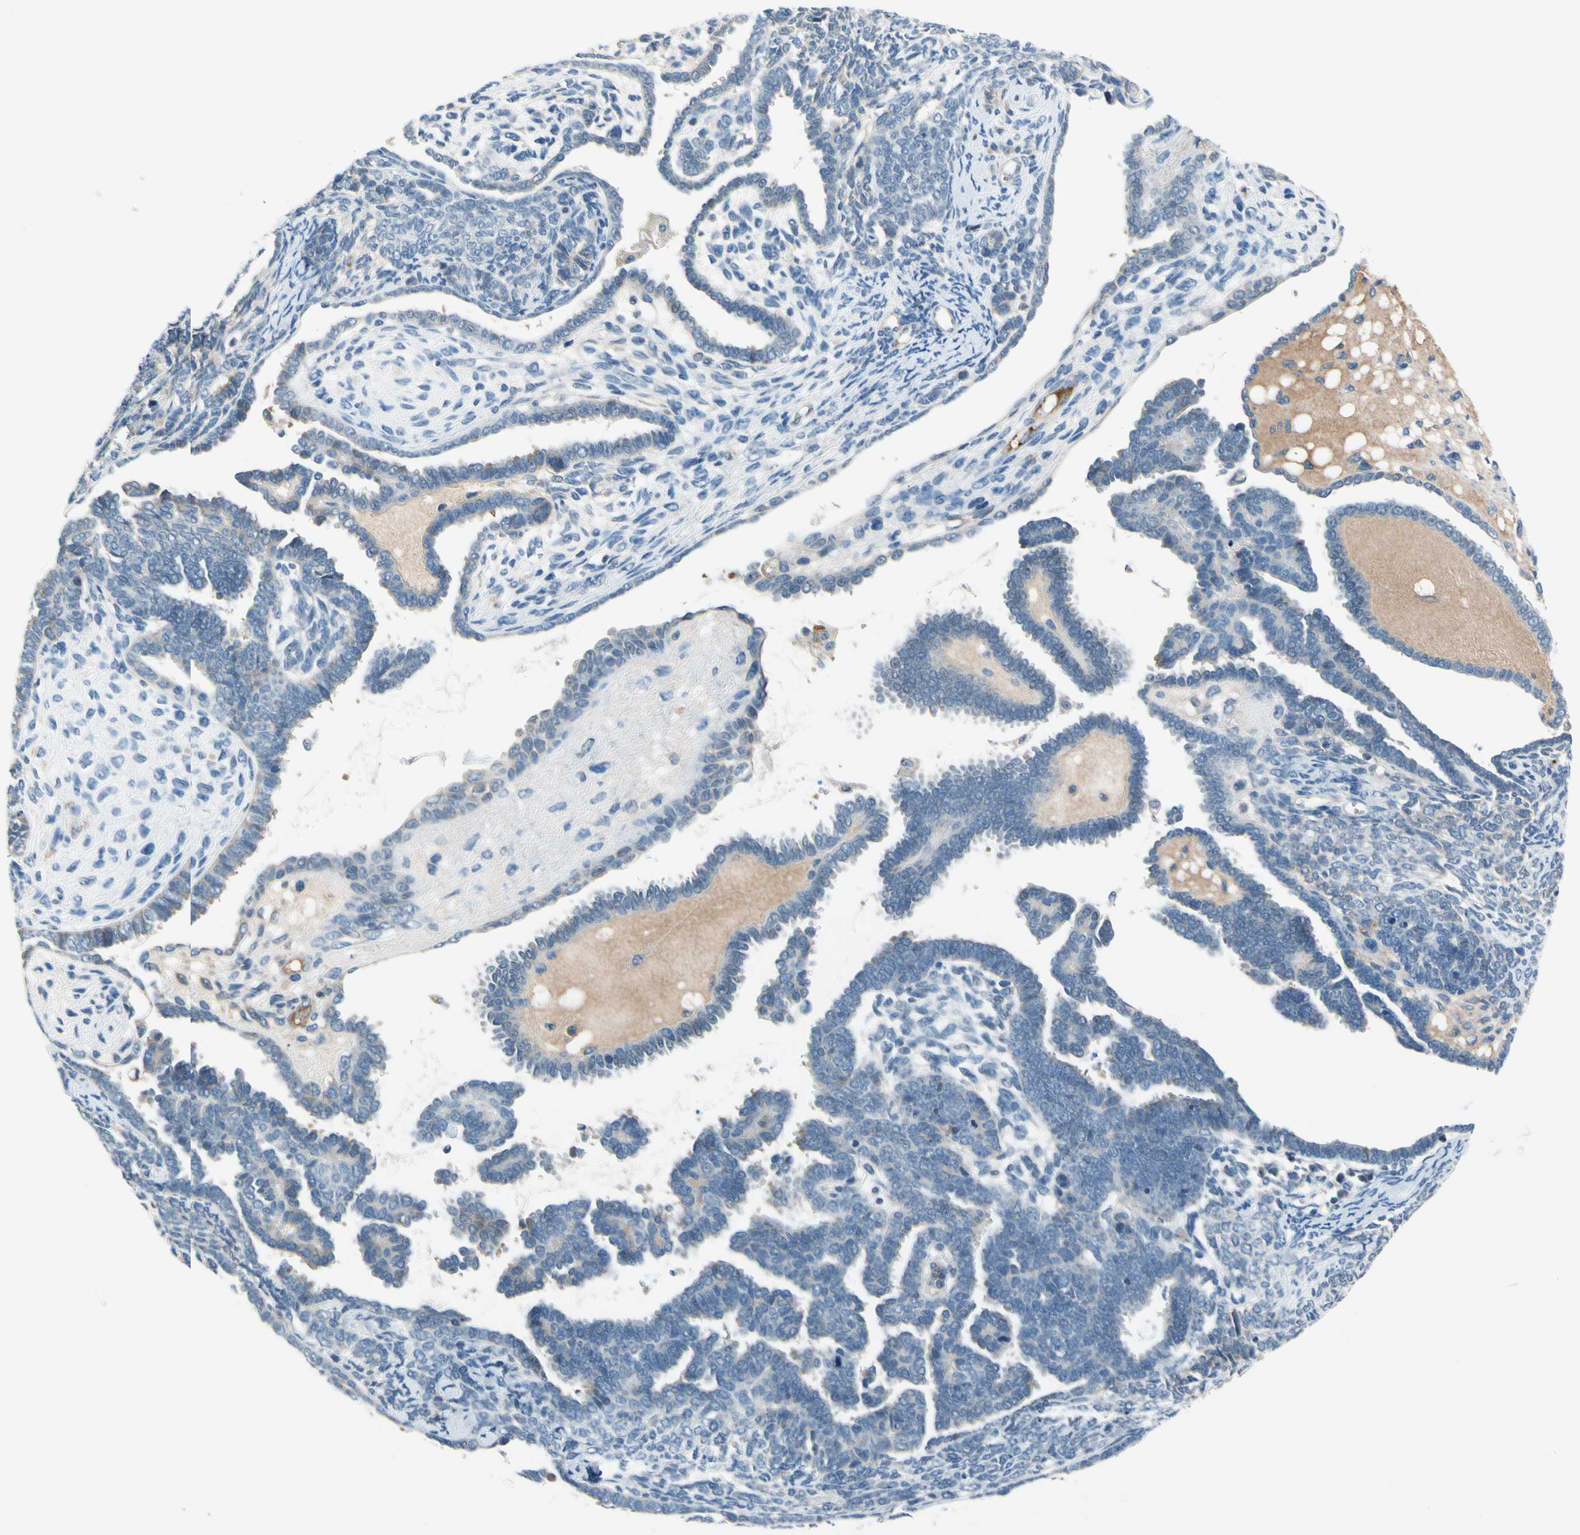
{"staining": {"intensity": "negative", "quantity": "none", "location": "none"}, "tissue": "endometrial cancer", "cell_type": "Tumor cells", "image_type": "cancer", "snomed": [{"axis": "morphology", "description": "Neoplasm, malignant, NOS"}, {"axis": "topography", "description": "Endometrium"}], "caption": "IHC of endometrial cancer shows no positivity in tumor cells. (Immunohistochemistry, brightfield microscopy, high magnification).", "gene": "CNDP1", "patient": {"sex": "female", "age": 74}}